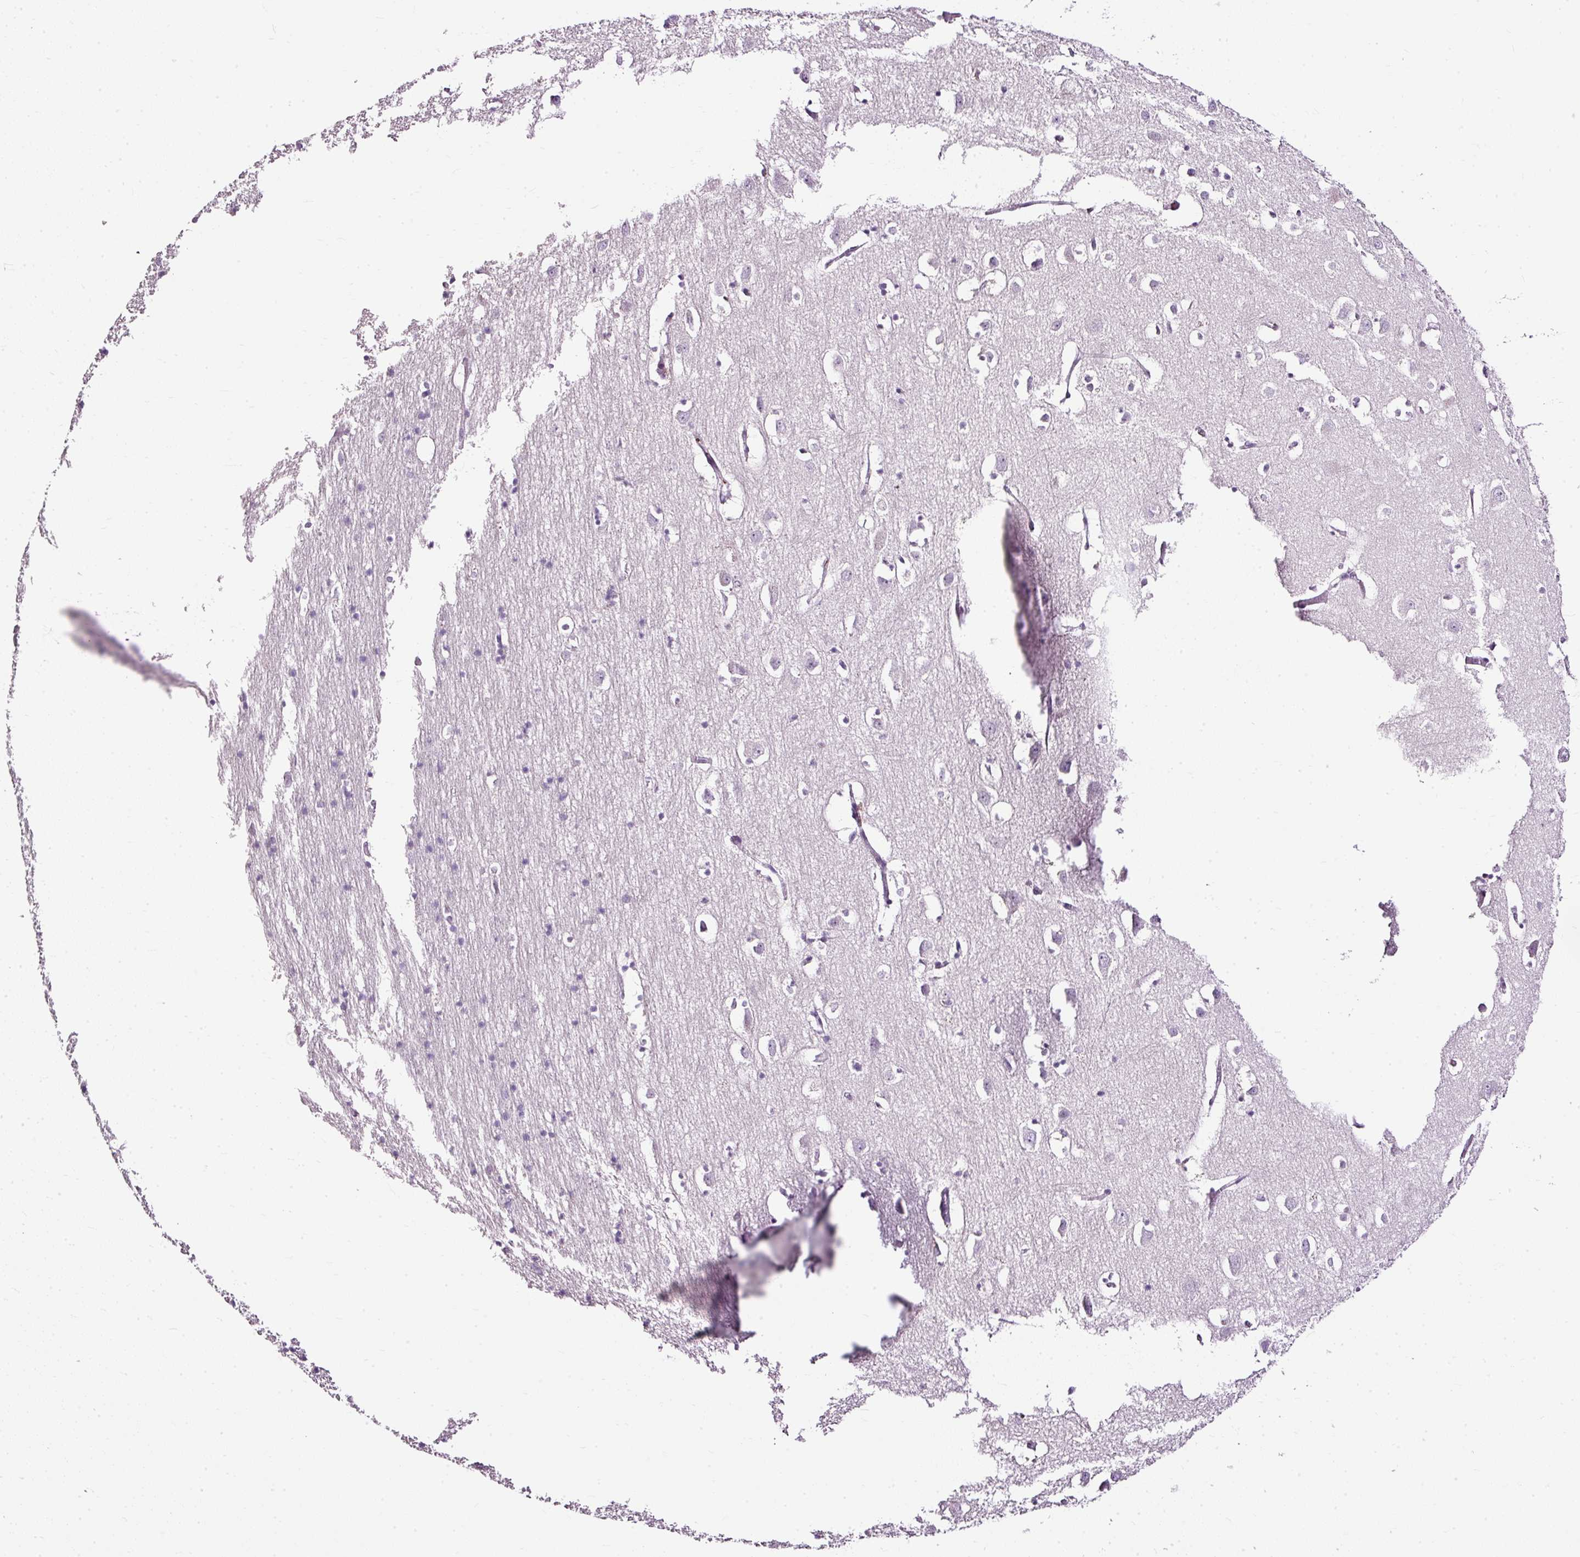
{"staining": {"intensity": "negative", "quantity": "none", "location": "none"}, "tissue": "cerebral cortex", "cell_type": "Endothelial cells", "image_type": "normal", "snomed": [{"axis": "morphology", "description": "Normal tissue, NOS"}, {"axis": "topography", "description": "Cerebral cortex"}], "caption": "IHC of normal cerebral cortex shows no staining in endothelial cells. (IHC, brightfield microscopy, high magnification).", "gene": "PDE6B", "patient": {"sex": "male", "age": 70}}